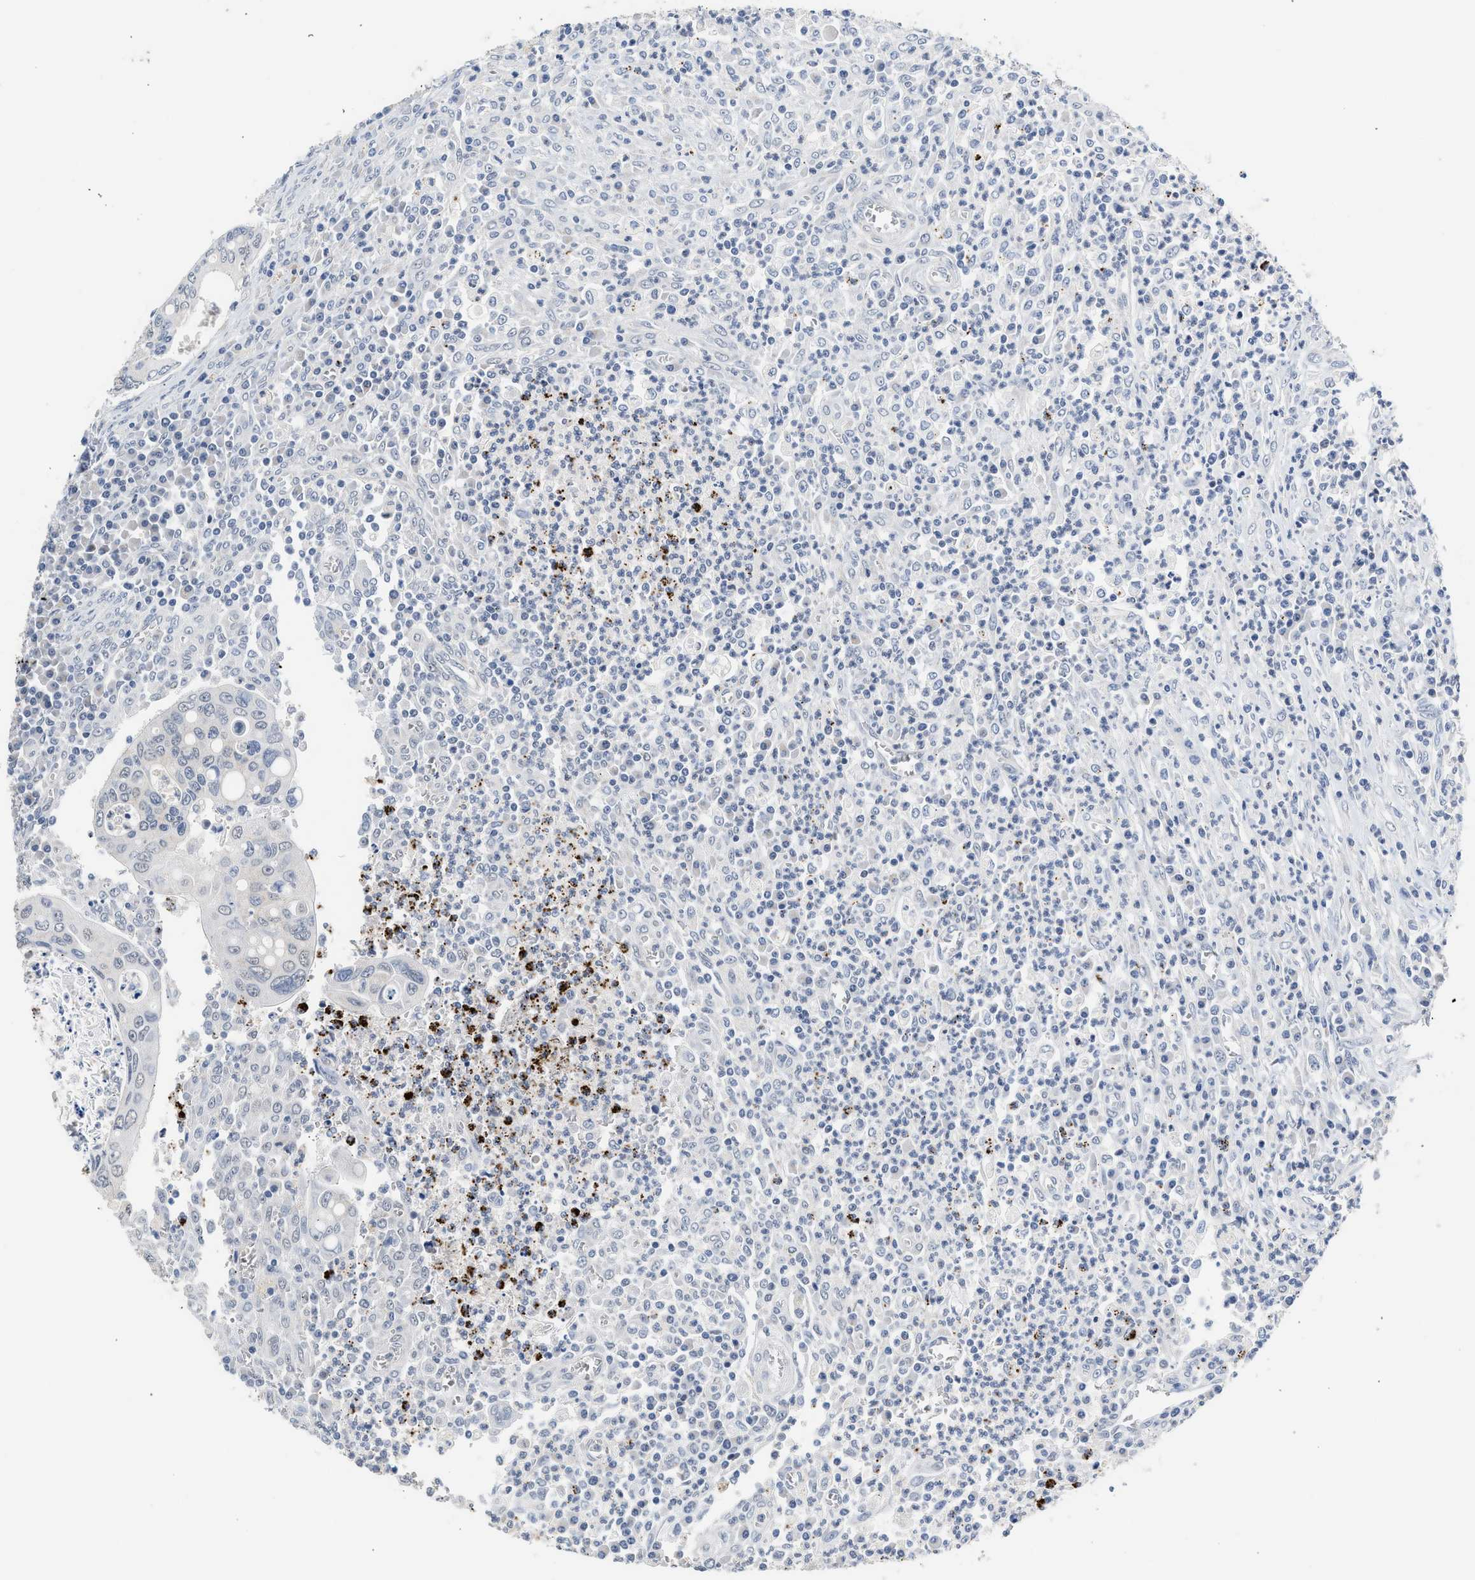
{"staining": {"intensity": "negative", "quantity": "none", "location": "none"}, "tissue": "colorectal cancer", "cell_type": "Tumor cells", "image_type": "cancer", "snomed": [{"axis": "morphology", "description": "Inflammation, NOS"}, {"axis": "morphology", "description": "Adenocarcinoma, NOS"}, {"axis": "topography", "description": "Colon"}], "caption": "This image is of colorectal cancer (adenocarcinoma) stained with immunohistochemistry to label a protein in brown with the nuclei are counter-stained blue. There is no staining in tumor cells.", "gene": "CSF3R", "patient": {"sex": "male", "age": 72}}